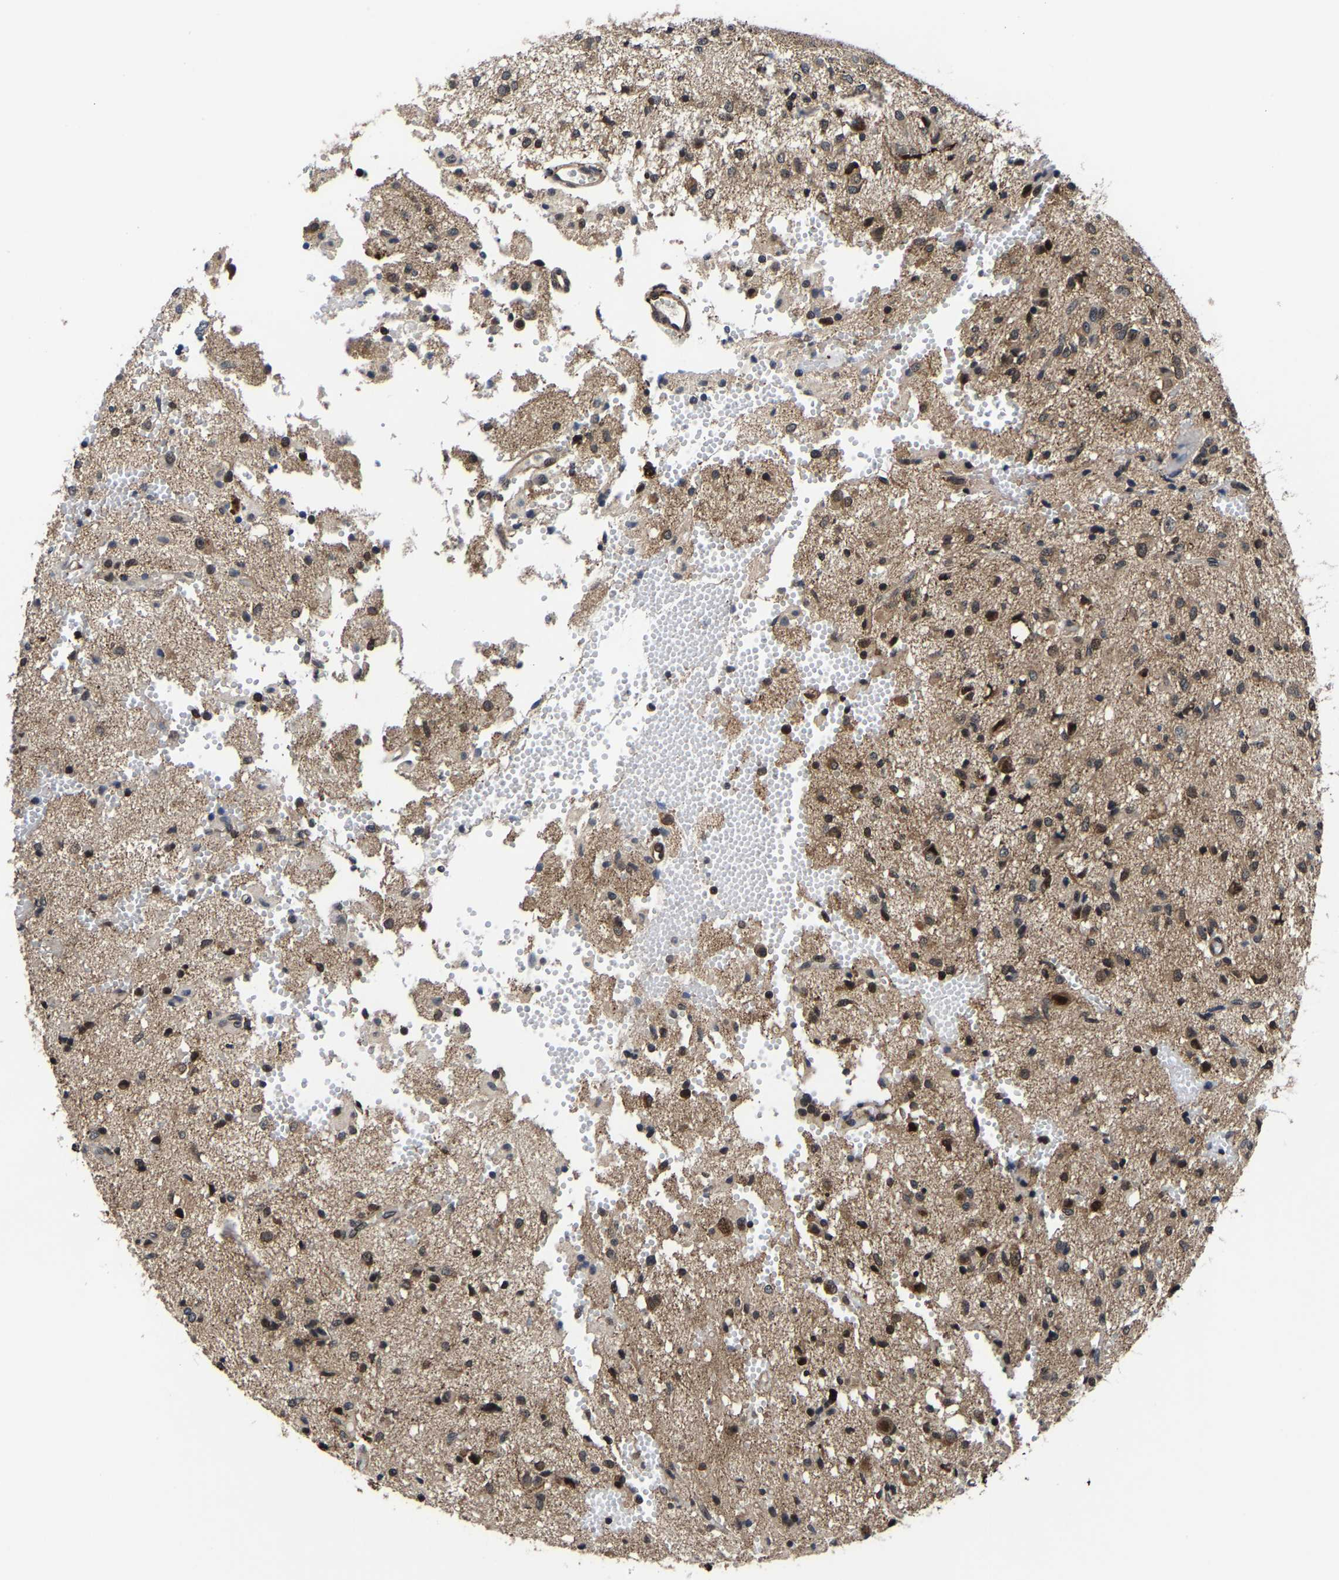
{"staining": {"intensity": "moderate", "quantity": "25%-75%", "location": "nuclear"}, "tissue": "glioma", "cell_type": "Tumor cells", "image_type": "cancer", "snomed": [{"axis": "morphology", "description": "Glioma, malignant, High grade"}, {"axis": "topography", "description": "Brain"}], "caption": "IHC (DAB (3,3'-diaminobenzidine)) staining of high-grade glioma (malignant) exhibits moderate nuclear protein staining in about 25%-75% of tumor cells.", "gene": "ZCCHC7", "patient": {"sex": "female", "age": 59}}